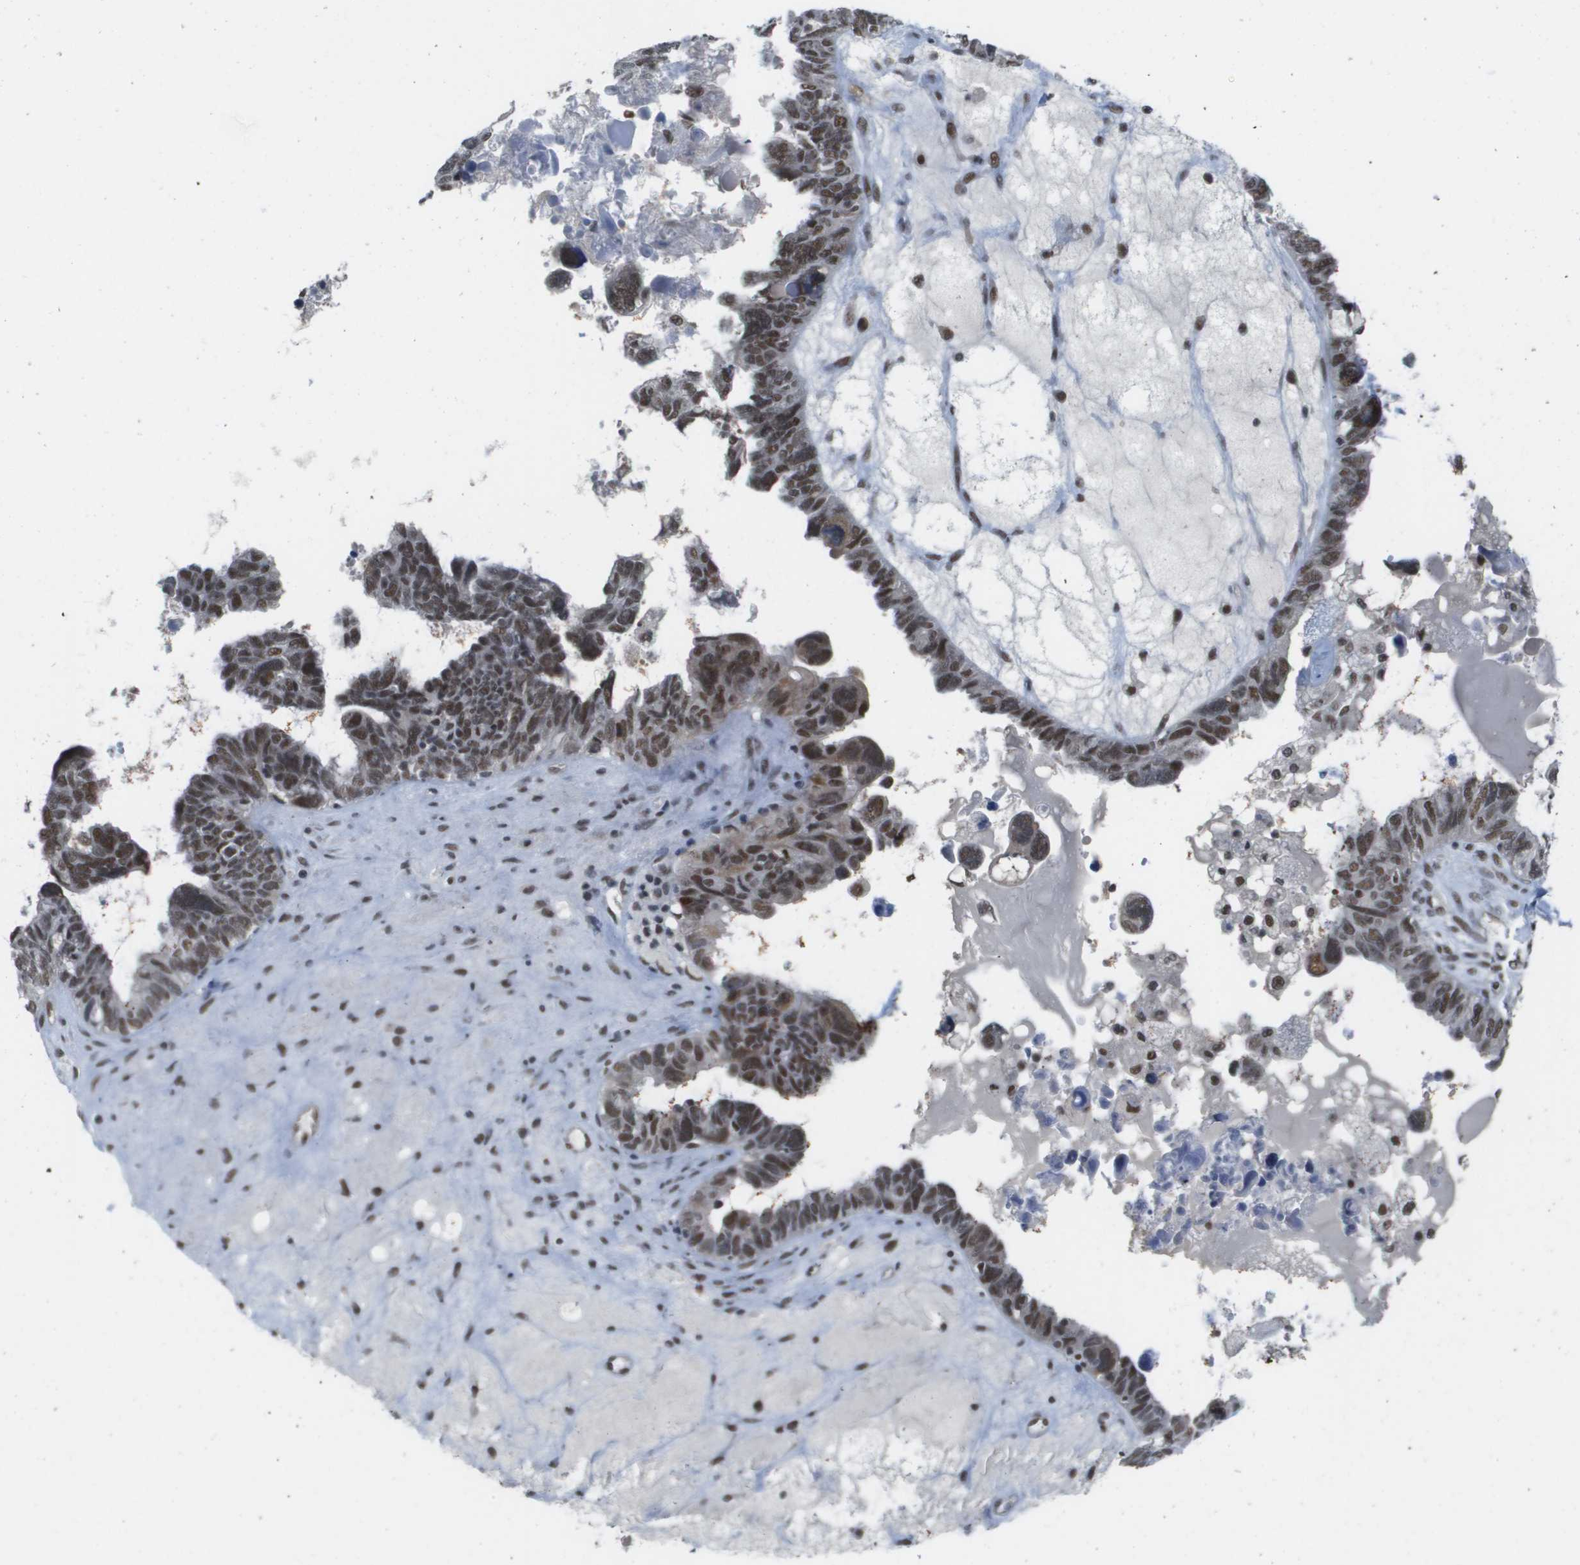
{"staining": {"intensity": "moderate", "quantity": ">75%", "location": "nuclear"}, "tissue": "ovarian cancer", "cell_type": "Tumor cells", "image_type": "cancer", "snomed": [{"axis": "morphology", "description": "Cystadenocarcinoma, serous, NOS"}, {"axis": "topography", "description": "Ovary"}], "caption": "The immunohistochemical stain highlights moderate nuclear positivity in tumor cells of ovarian serous cystadenocarcinoma tissue.", "gene": "ISY1", "patient": {"sex": "female", "age": 79}}